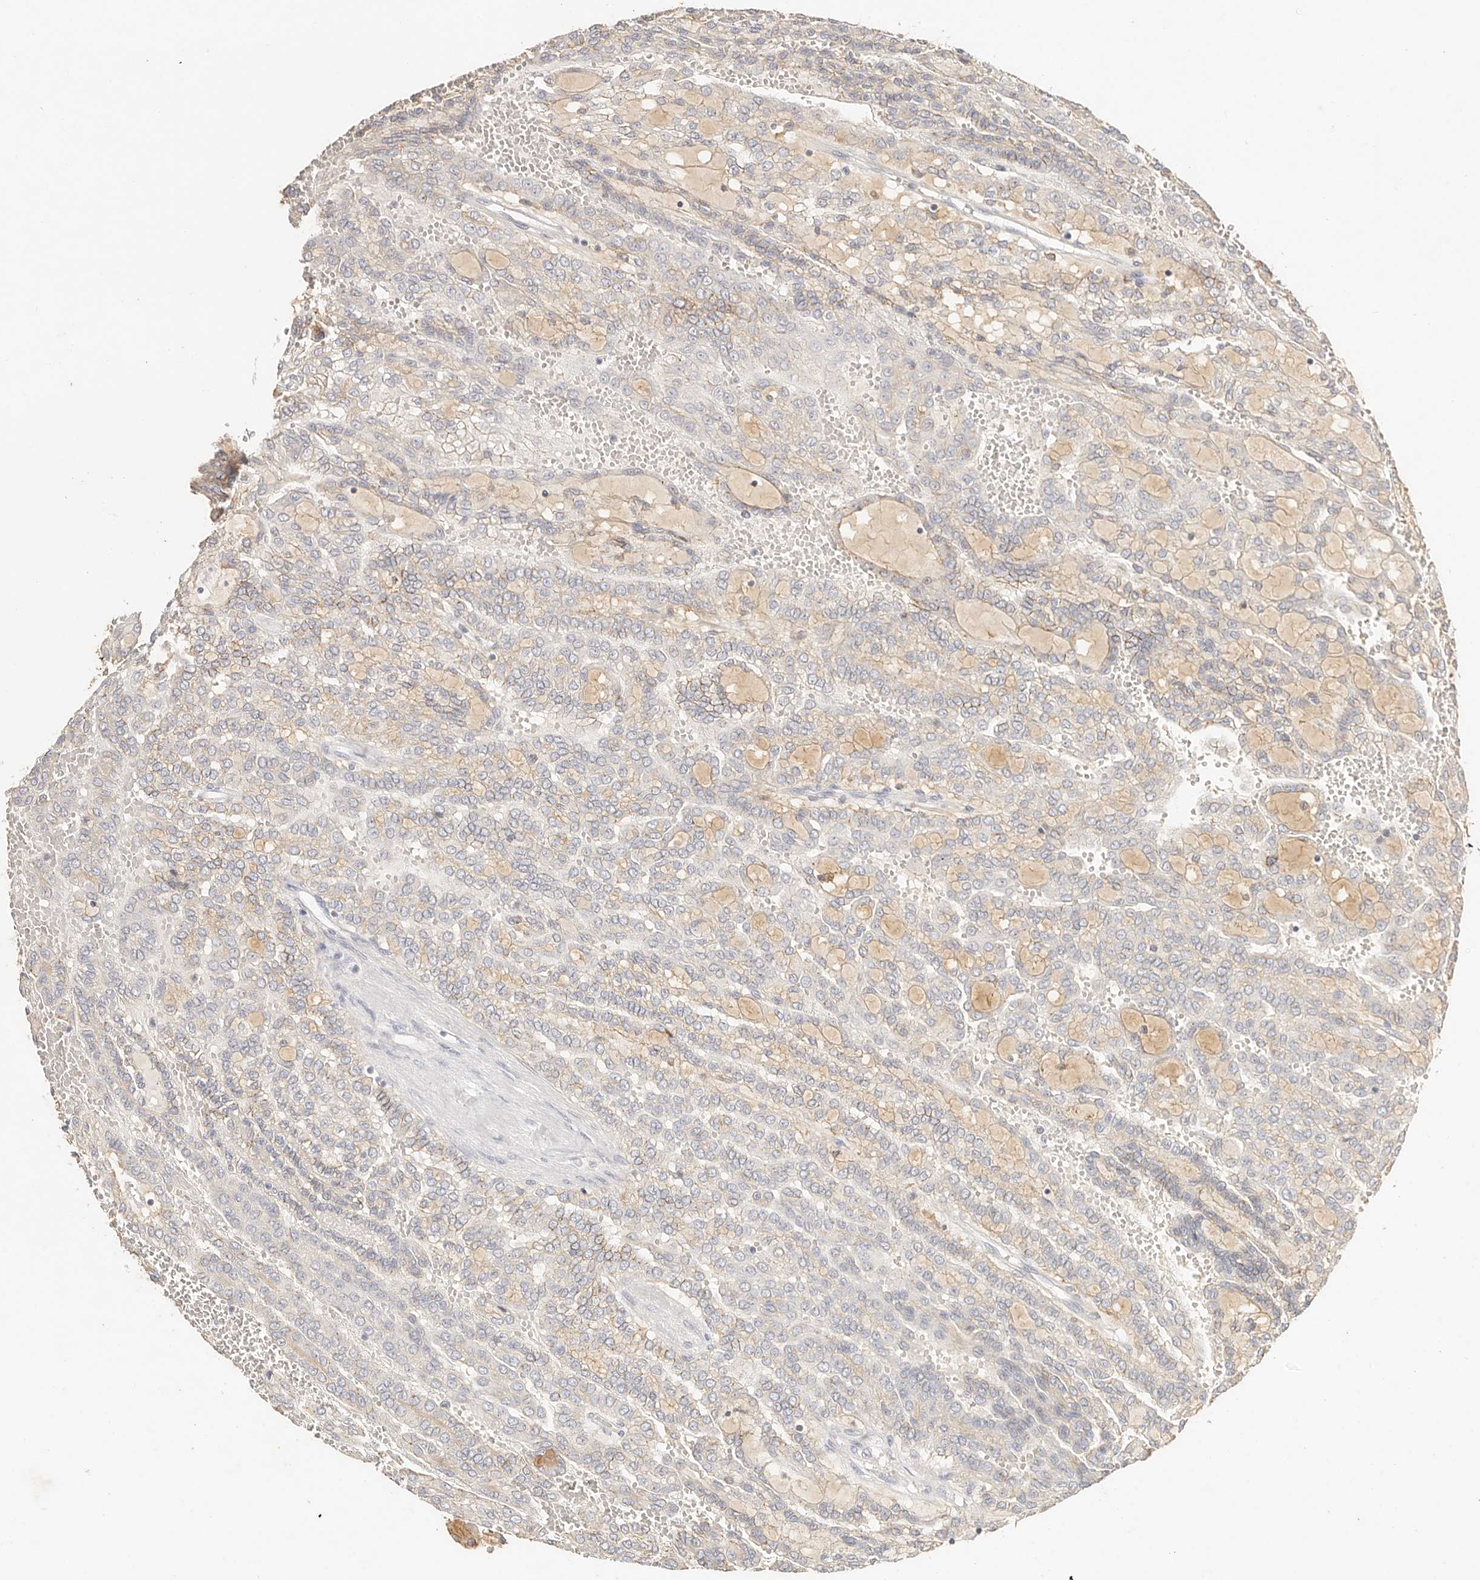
{"staining": {"intensity": "negative", "quantity": "none", "location": "none"}, "tissue": "renal cancer", "cell_type": "Tumor cells", "image_type": "cancer", "snomed": [{"axis": "morphology", "description": "Adenocarcinoma, NOS"}, {"axis": "topography", "description": "Kidney"}], "caption": "Immunohistochemical staining of renal cancer (adenocarcinoma) reveals no significant staining in tumor cells. (Brightfield microscopy of DAB IHC at high magnification).", "gene": "CXADR", "patient": {"sex": "male", "age": 63}}